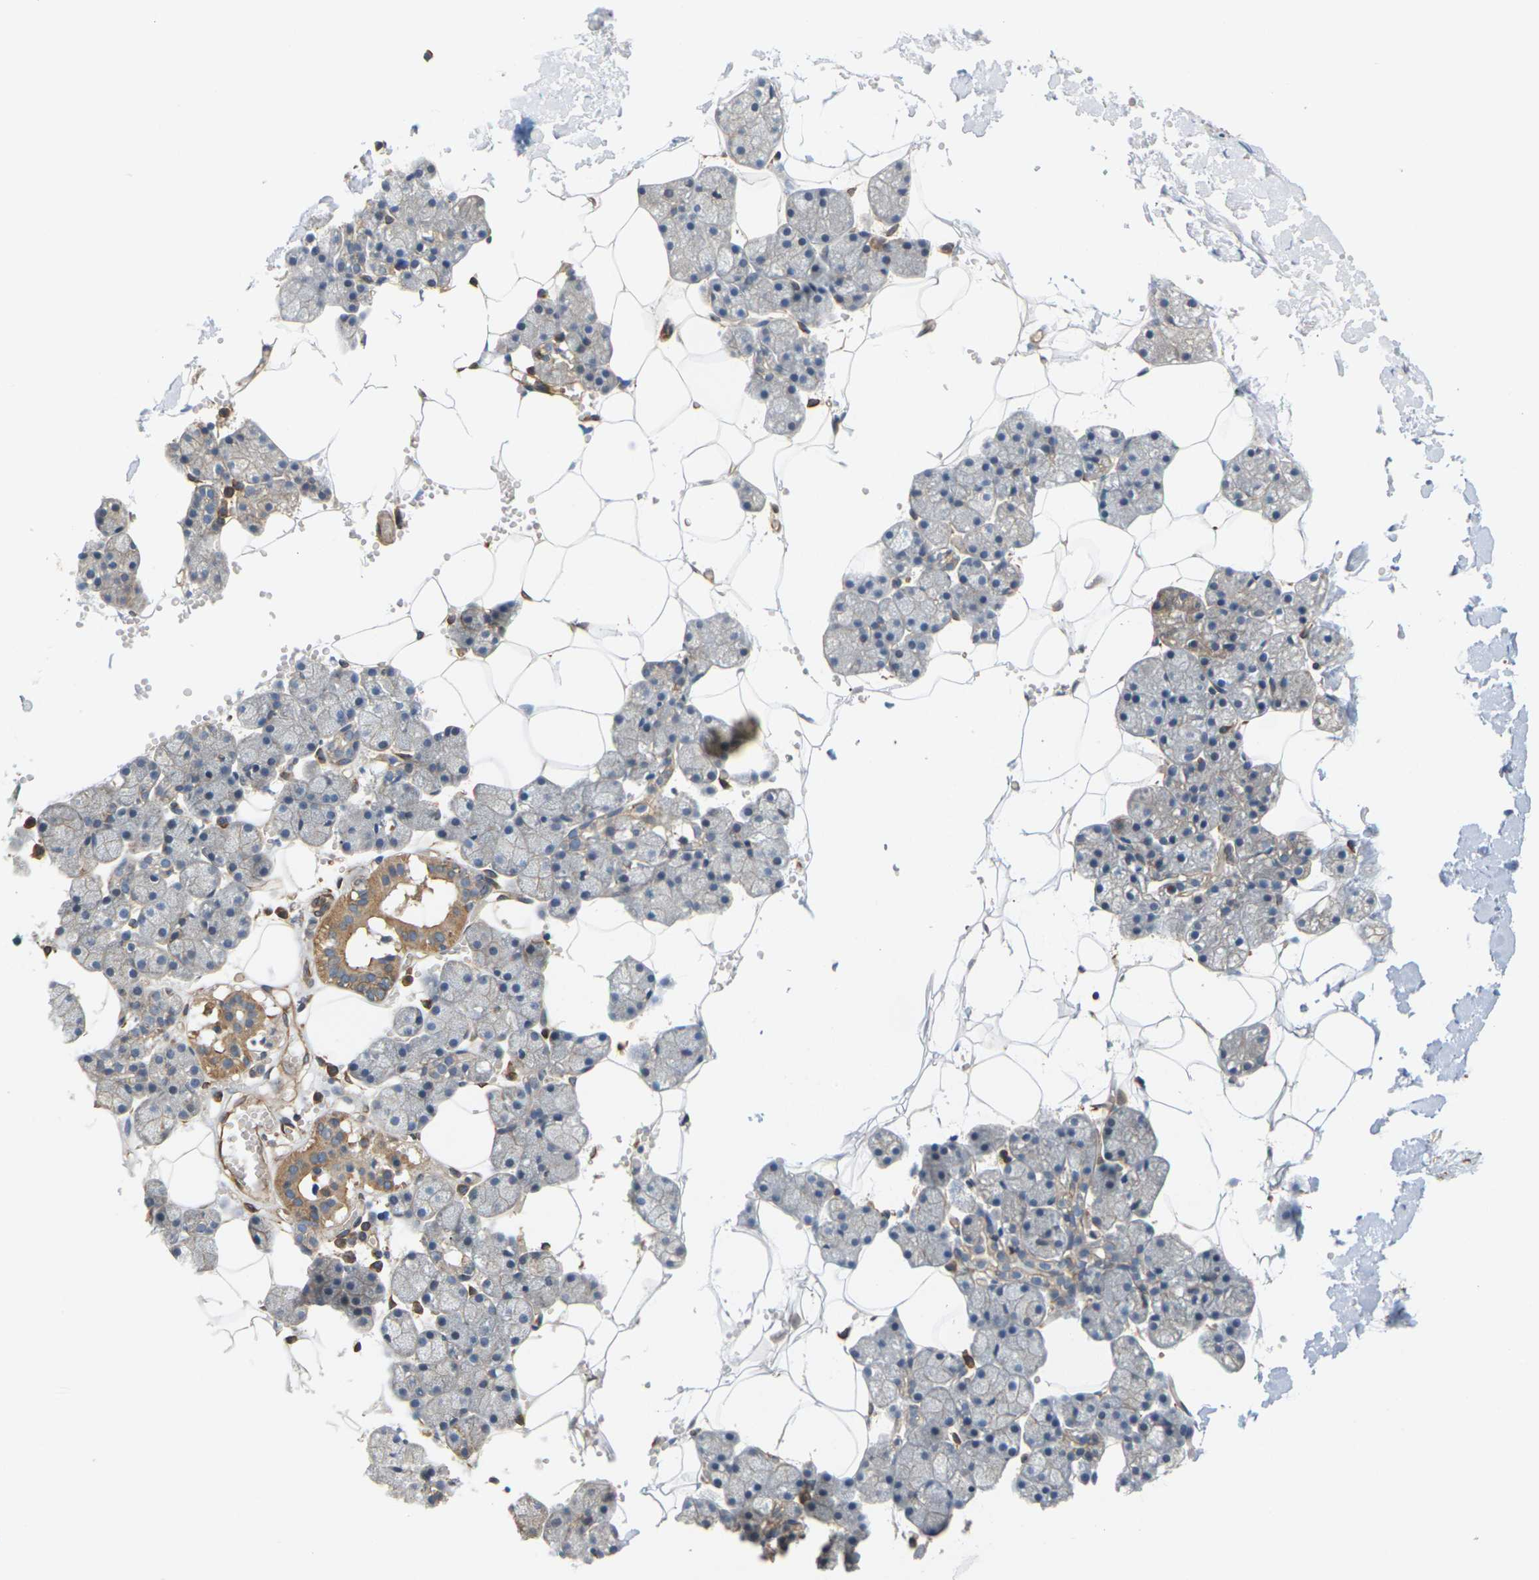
{"staining": {"intensity": "moderate", "quantity": "25%-75%", "location": "cytoplasmic/membranous"}, "tissue": "salivary gland", "cell_type": "Glandular cells", "image_type": "normal", "snomed": [{"axis": "morphology", "description": "Normal tissue, NOS"}, {"axis": "topography", "description": "Salivary gland"}], "caption": "This image demonstrates unremarkable salivary gland stained with IHC to label a protein in brown. The cytoplasmic/membranous of glandular cells show moderate positivity for the protein. Nuclei are counter-stained blue.", "gene": "PCDHB4", "patient": {"sex": "male", "age": 62}}